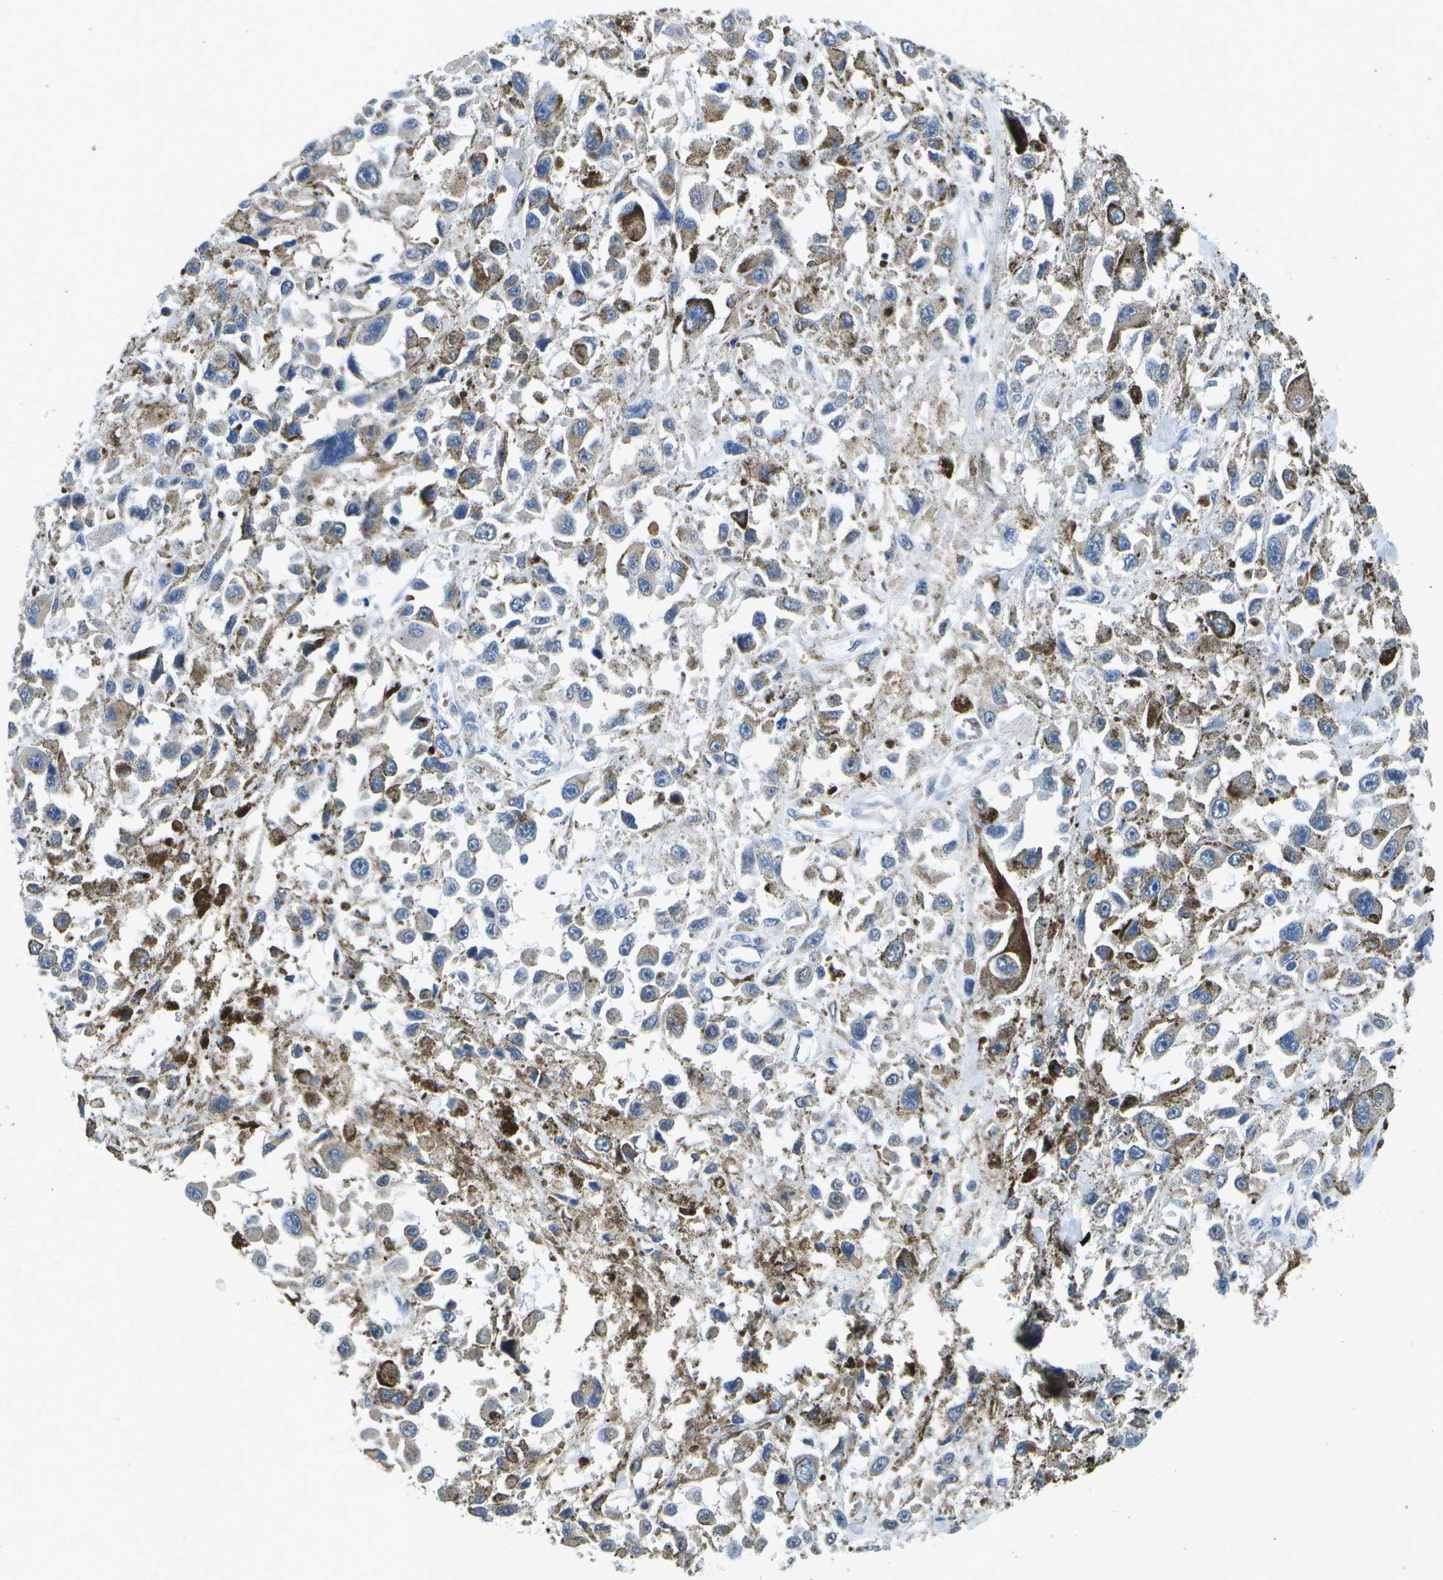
{"staining": {"intensity": "negative", "quantity": "none", "location": "none"}, "tissue": "melanoma", "cell_type": "Tumor cells", "image_type": "cancer", "snomed": [{"axis": "morphology", "description": "Malignant melanoma, Metastatic site"}, {"axis": "topography", "description": "Lymph node"}], "caption": "Photomicrograph shows no significant protein positivity in tumor cells of malignant melanoma (metastatic site). (DAB (3,3'-diaminobenzidine) immunohistochemistry, high magnification).", "gene": "DSE", "patient": {"sex": "male", "age": 59}}